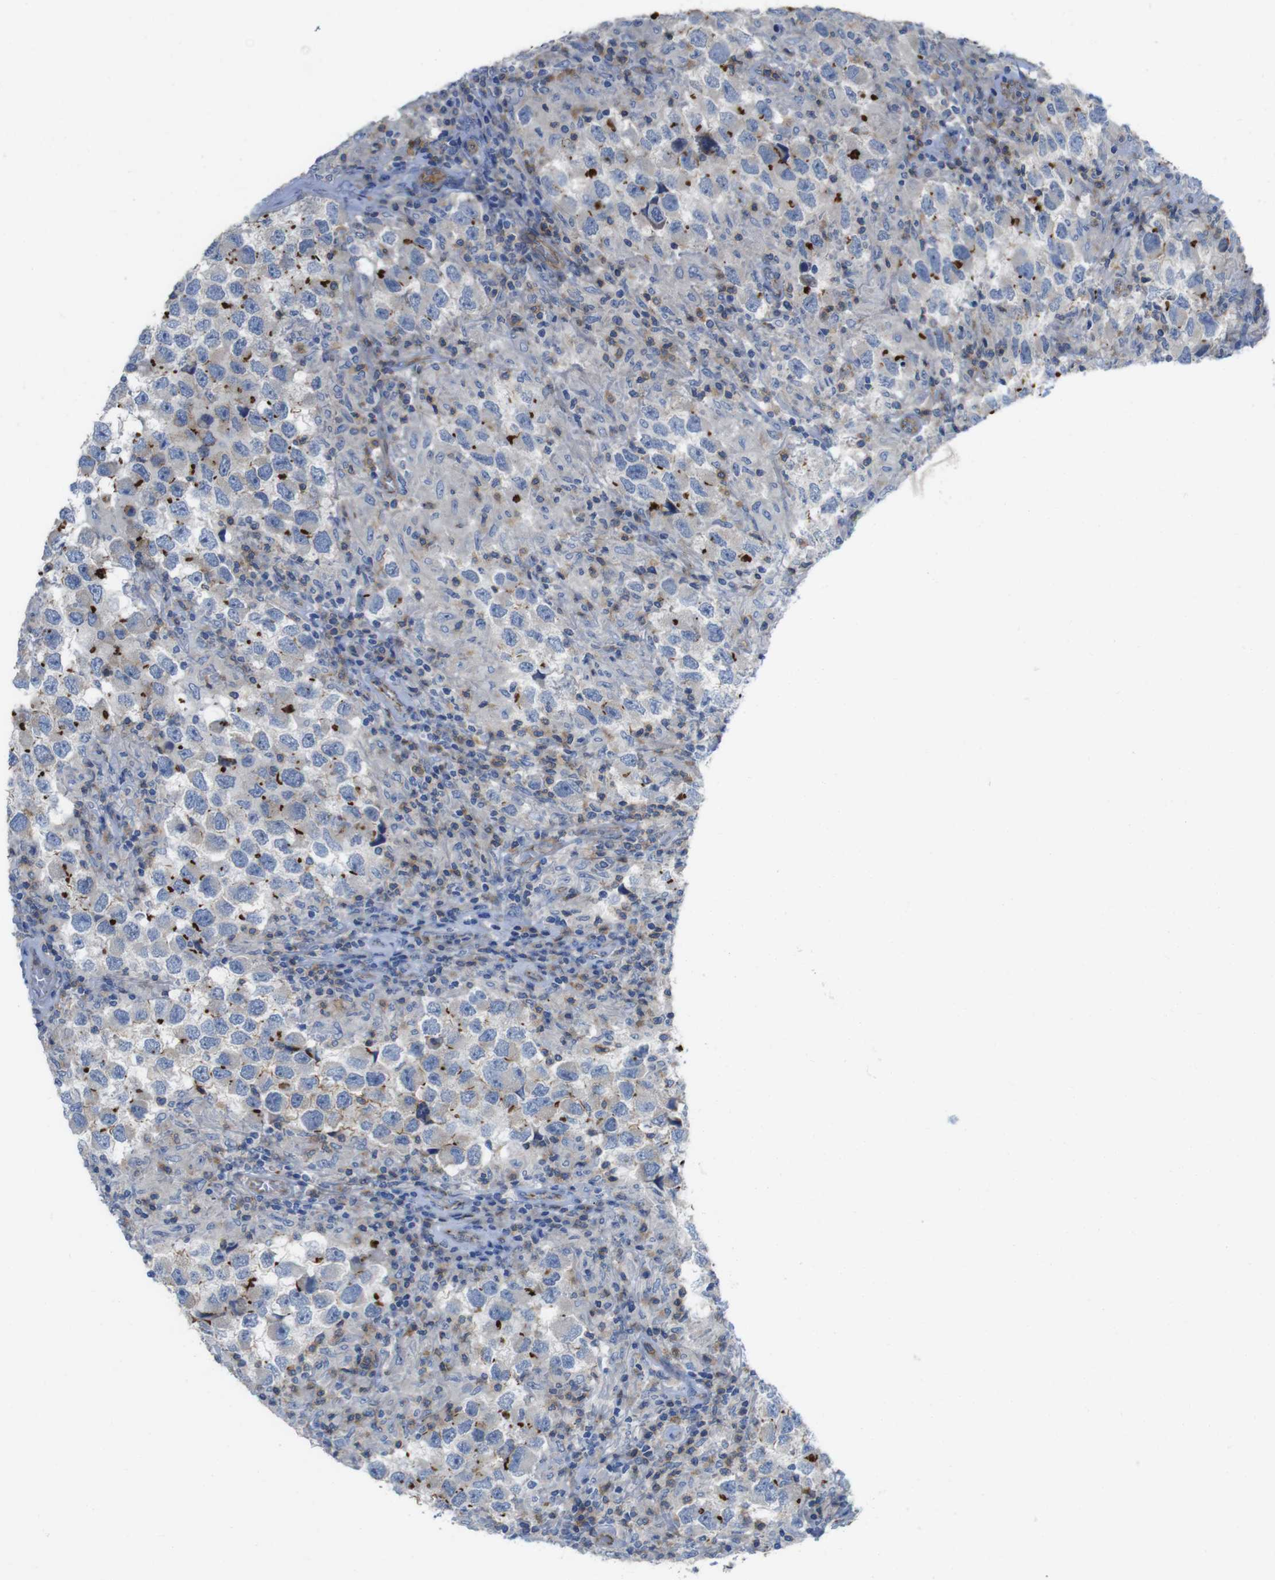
{"staining": {"intensity": "negative", "quantity": "none", "location": "none"}, "tissue": "testis cancer", "cell_type": "Tumor cells", "image_type": "cancer", "snomed": [{"axis": "morphology", "description": "Carcinoma, Embryonal, NOS"}, {"axis": "topography", "description": "Testis"}], "caption": "There is no significant staining in tumor cells of testis cancer.", "gene": "PREX2", "patient": {"sex": "male", "age": 21}}